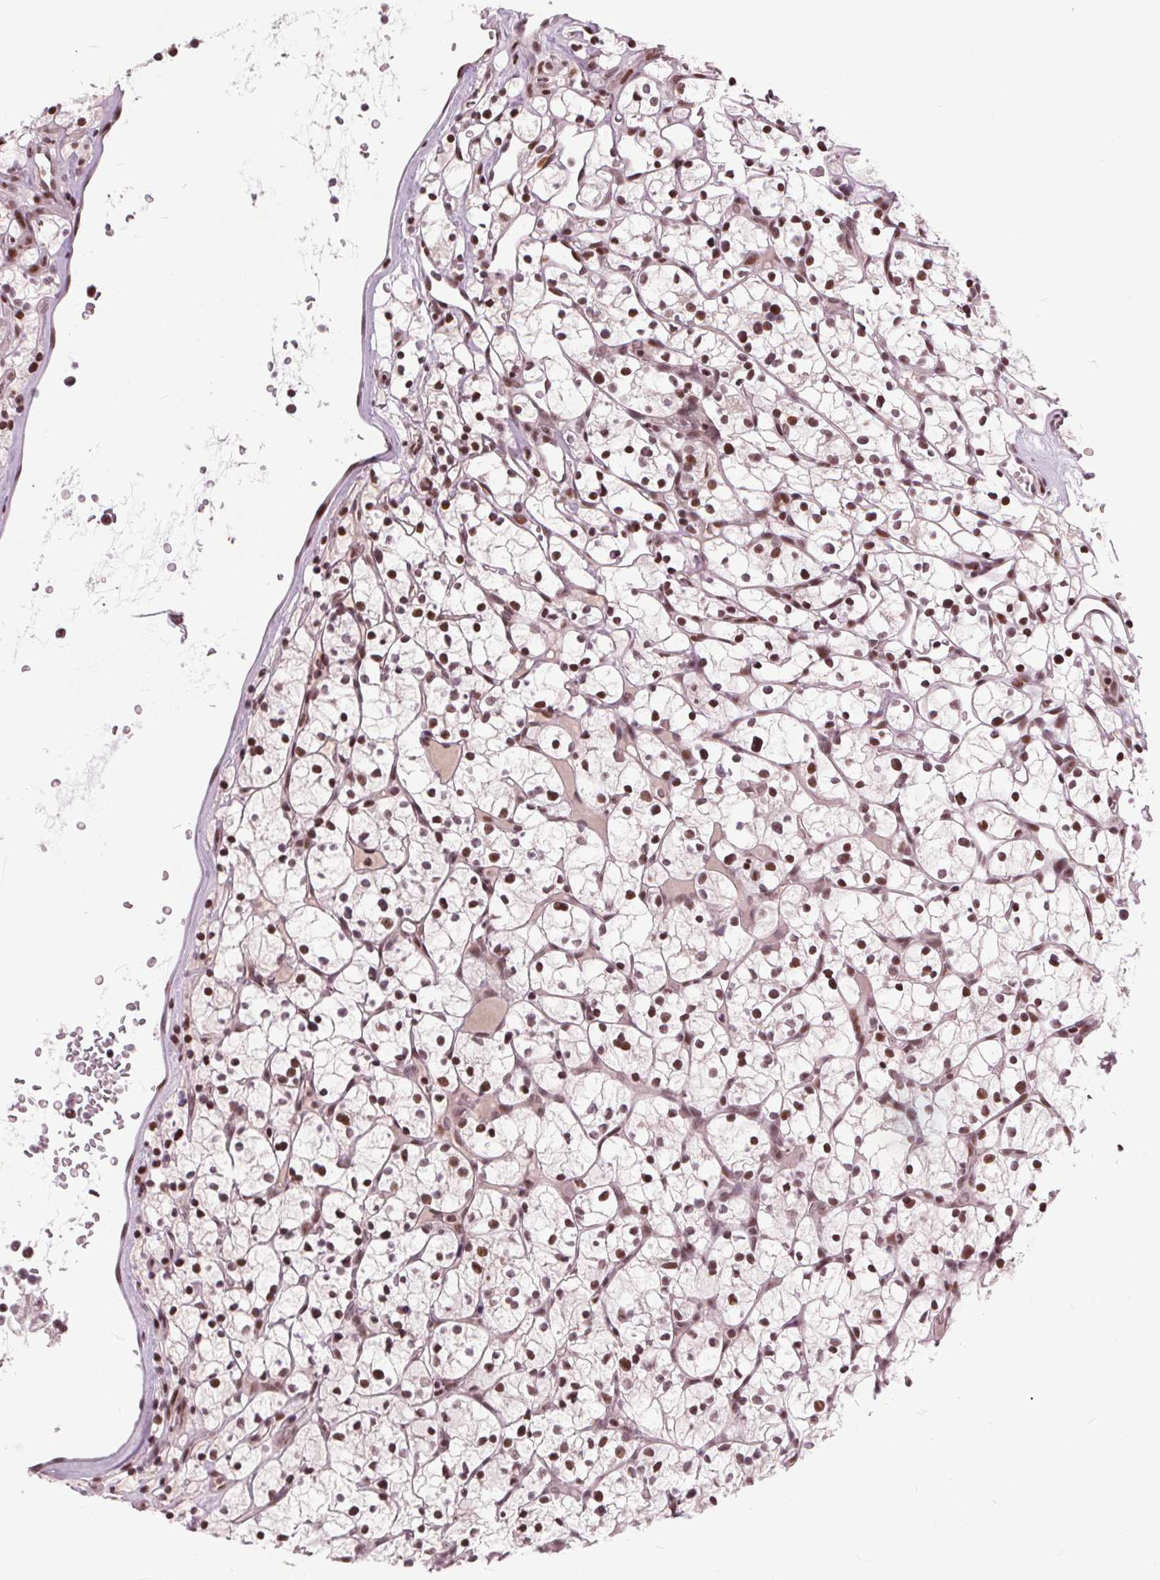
{"staining": {"intensity": "strong", "quantity": ">75%", "location": "nuclear"}, "tissue": "renal cancer", "cell_type": "Tumor cells", "image_type": "cancer", "snomed": [{"axis": "morphology", "description": "Adenocarcinoma, NOS"}, {"axis": "topography", "description": "Kidney"}], "caption": "Human renal adenocarcinoma stained for a protein (brown) demonstrates strong nuclear positive staining in about >75% of tumor cells.", "gene": "TTC34", "patient": {"sex": "female", "age": 64}}